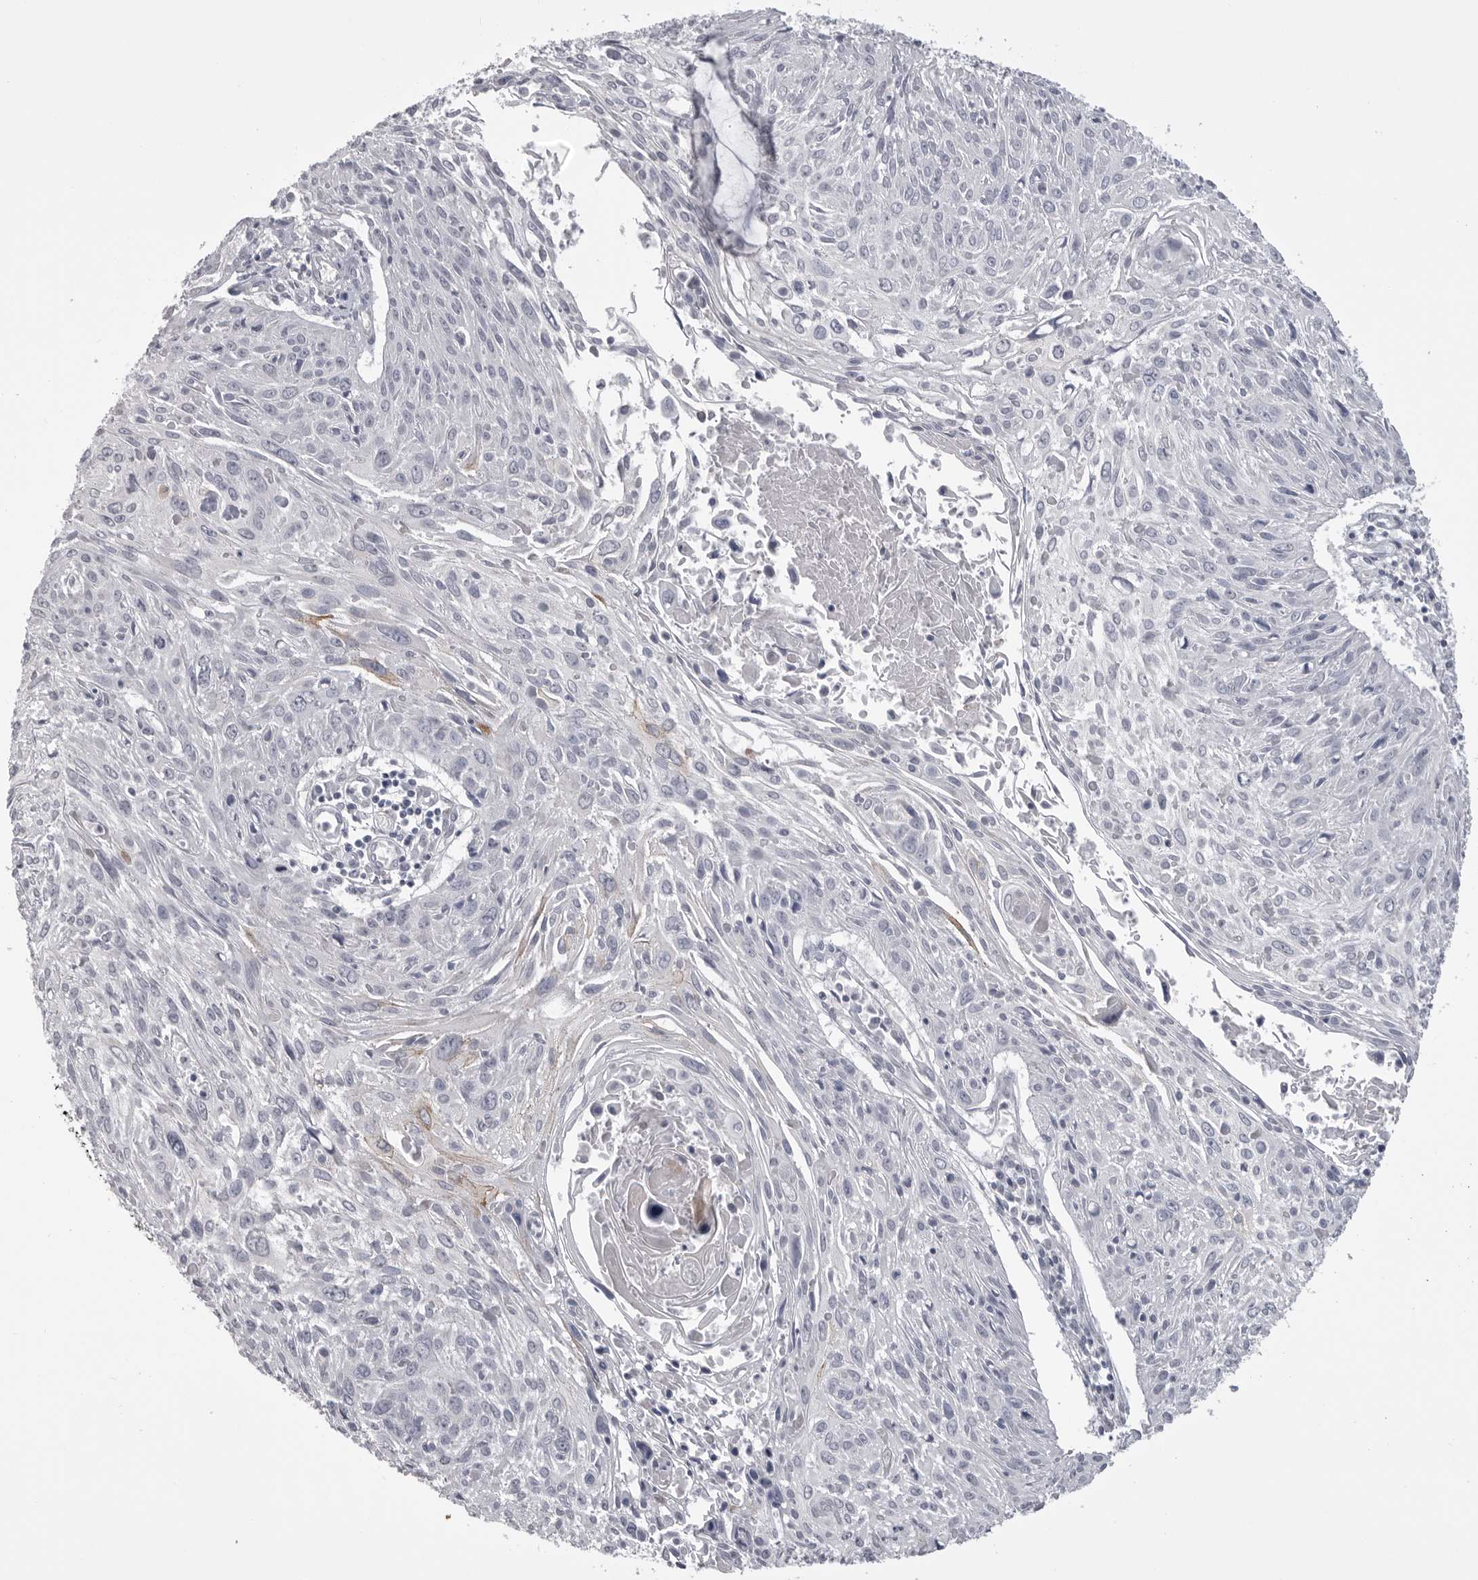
{"staining": {"intensity": "negative", "quantity": "none", "location": "none"}, "tissue": "cervical cancer", "cell_type": "Tumor cells", "image_type": "cancer", "snomed": [{"axis": "morphology", "description": "Squamous cell carcinoma, NOS"}, {"axis": "topography", "description": "Cervix"}], "caption": "Immunohistochemistry of squamous cell carcinoma (cervical) exhibits no staining in tumor cells.", "gene": "SERPING1", "patient": {"sex": "female", "age": 51}}